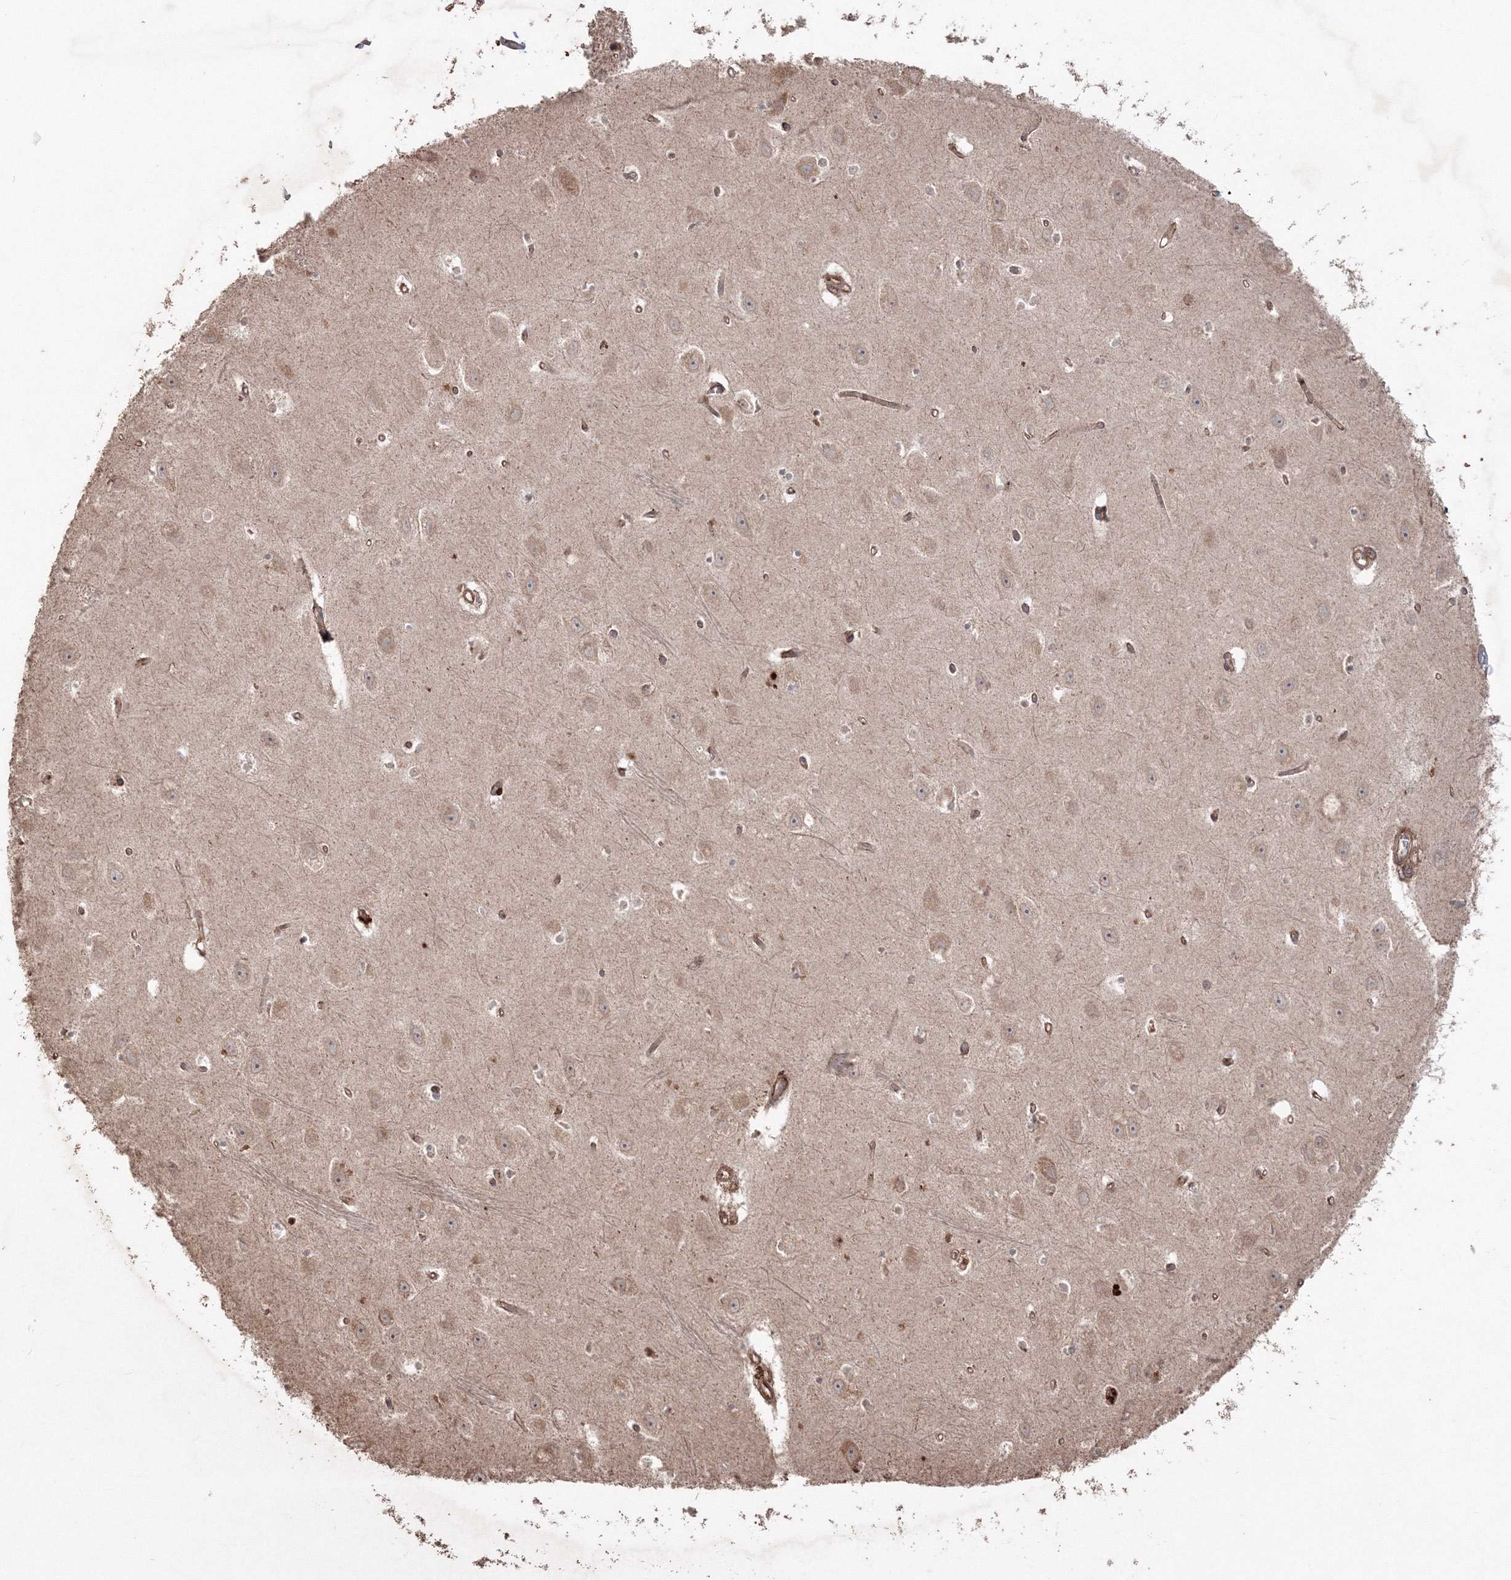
{"staining": {"intensity": "weak", "quantity": "<25%", "location": "cytoplasmic/membranous"}, "tissue": "hippocampus", "cell_type": "Glial cells", "image_type": "normal", "snomed": [{"axis": "morphology", "description": "Normal tissue, NOS"}, {"axis": "topography", "description": "Hippocampus"}], "caption": "This is a micrograph of IHC staining of benign hippocampus, which shows no positivity in glial cells.", "gene": "ANAPC16", "patient": {"sex": "female", "age": 64}}